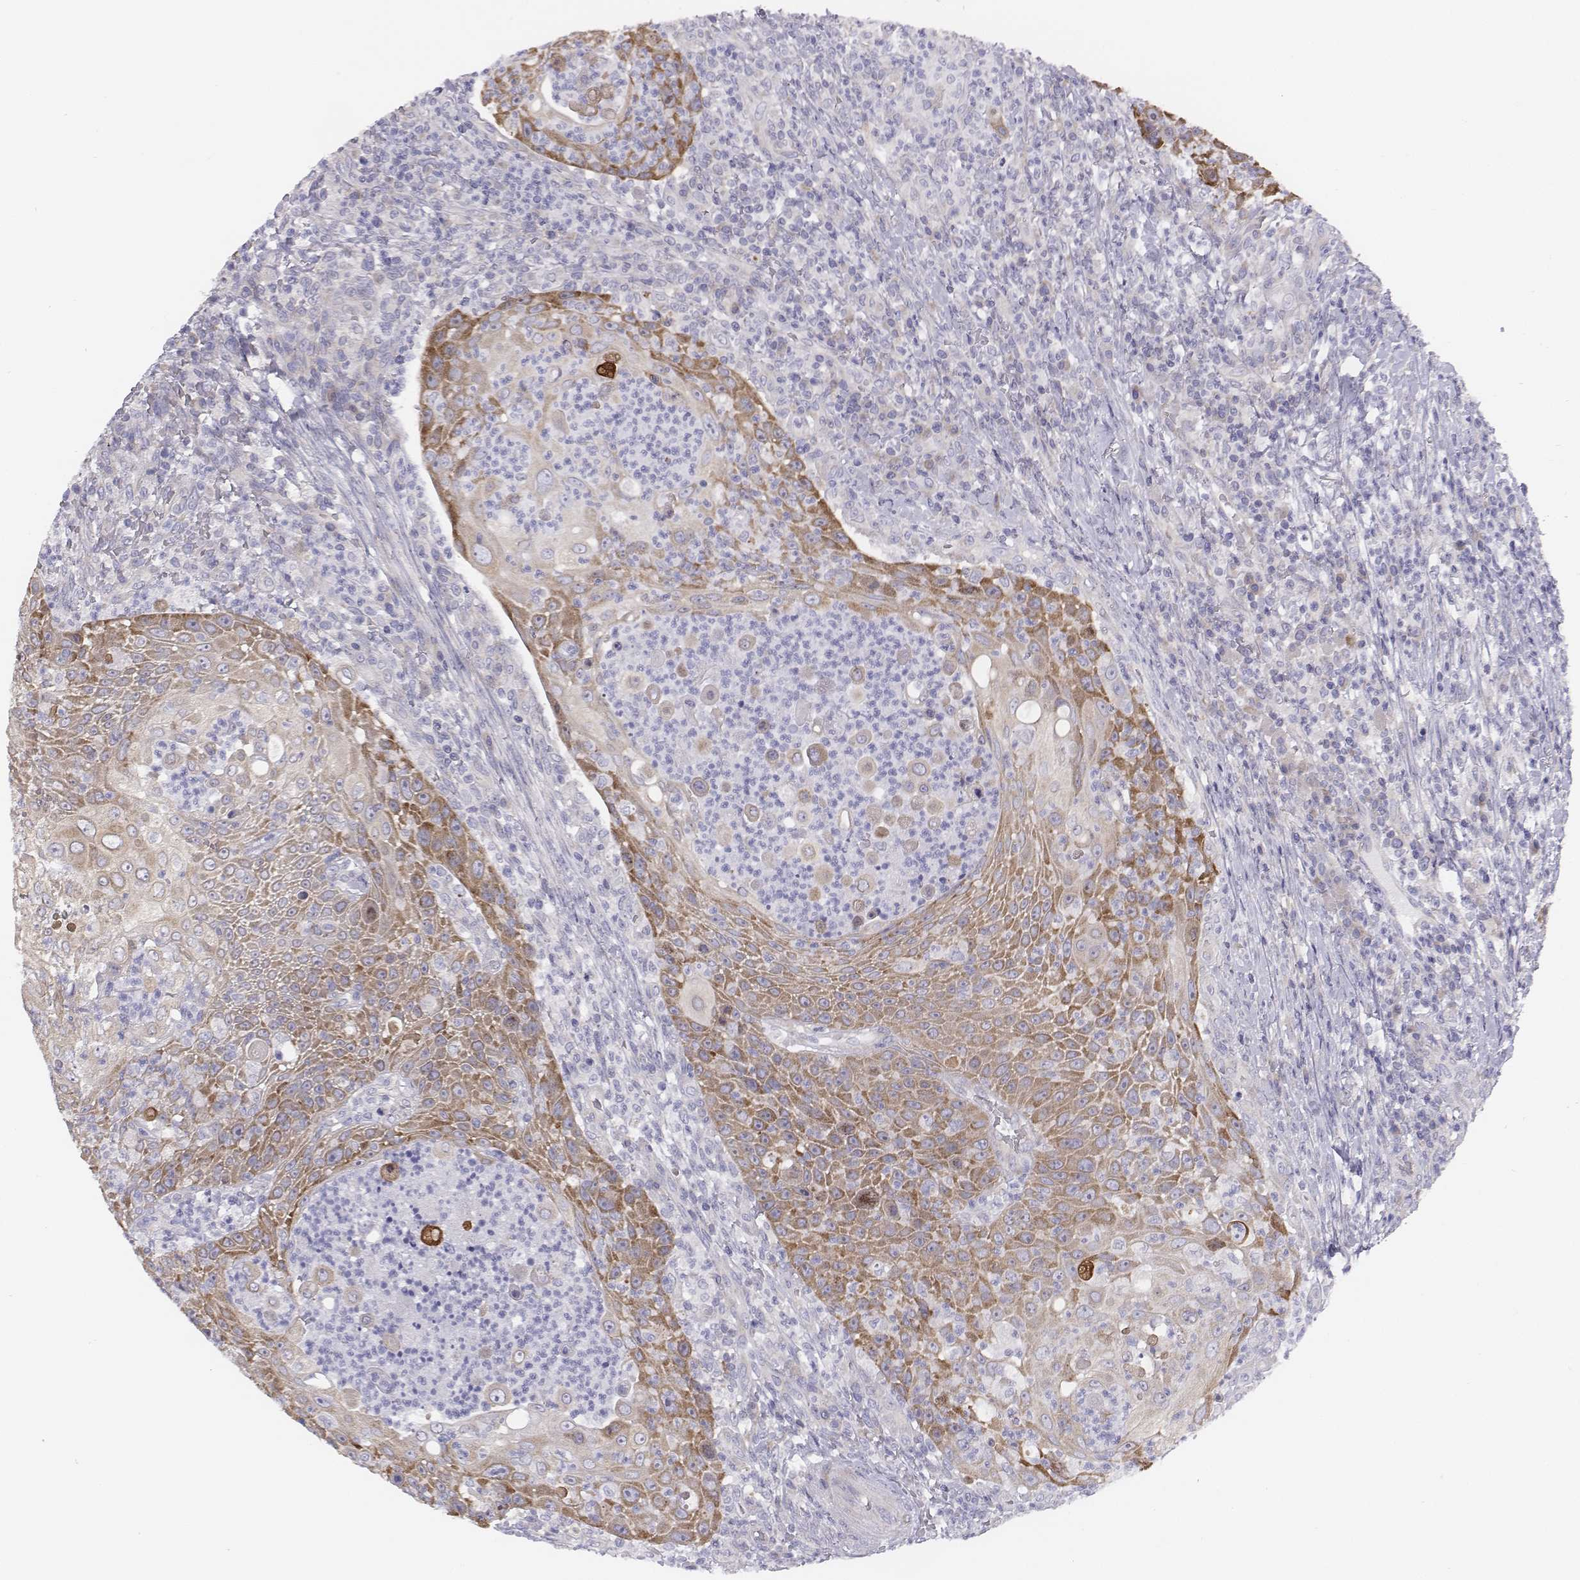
{"staining": {"intensity": "moderate", "quantity": "25%-75%", "location": "cytoplasmic/membranous"}, "tissue": "head and neck cancer", "cell_type": "Tumor cells", "image_type": "cancer", "snomed": [{"axis": "morphology", "description": "Squamous cell carcinoma, NOS"}, {"axis": "topography", "description": "Head-Neck"}], "caption": "Head and neck cancer stained for a protein shows moderate cytoplasmic/membranous positivity in tumor cells.", "gene": "CHST14", "patient": {"sex": "male", "age": 69}}